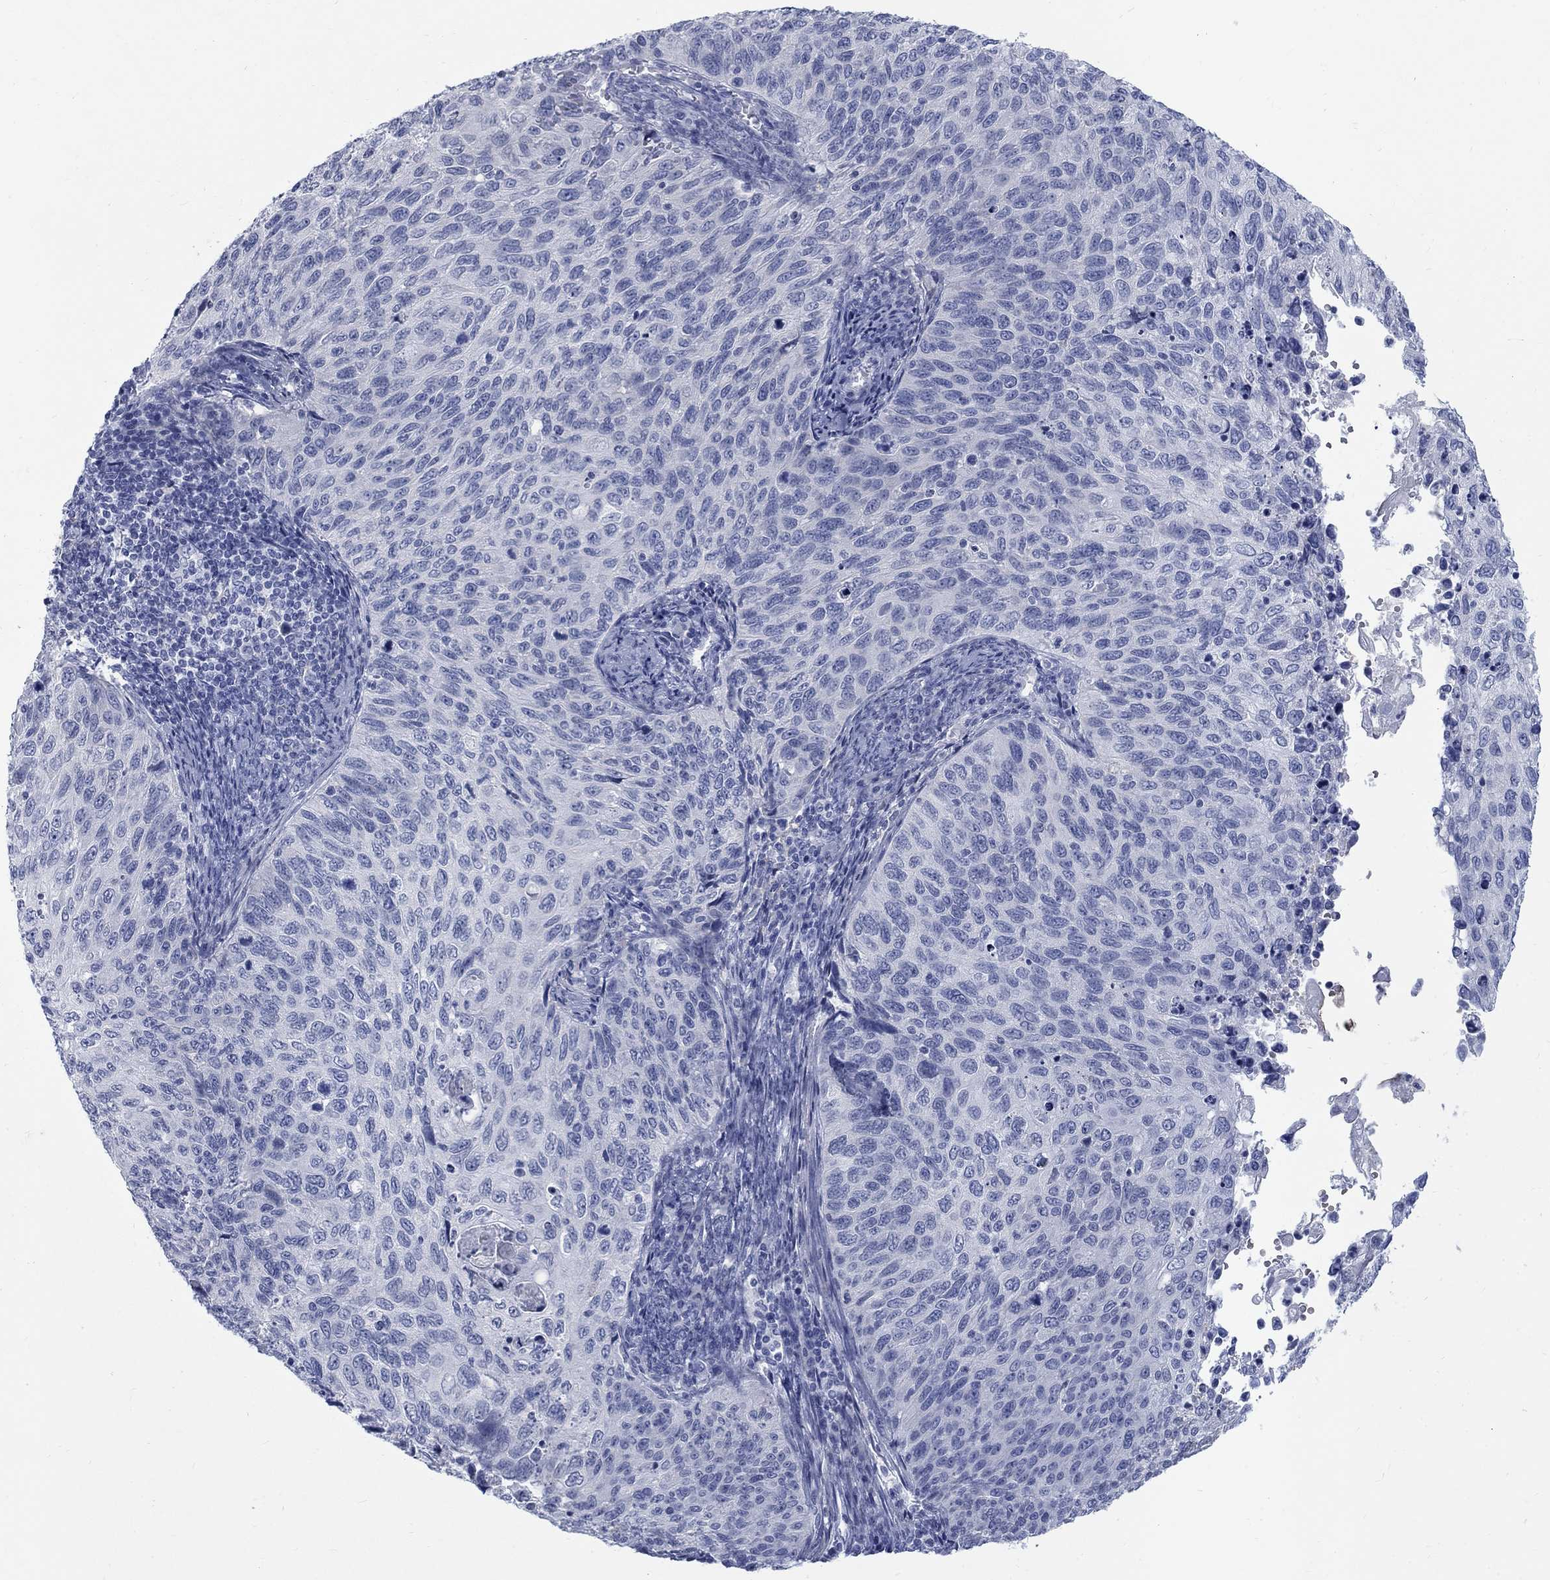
{"staining": {"intensity": "negative", "quantity": "none", "location": "none"}, "tissue": "cervical cancer", "cell_type": "Tumor cells", "image_type": "cancer", "snomed": [{"axis": "morphology", "description": "Squamous cell carcinoma, NOS"}, {"axis": "topography", "description": "Cervix"}], "caption": "Immunohistochemistry photomicrograph of cervical cancer (squamous cell carcinoma) stained for a protein (brown), which reveals no expression in tumor cells. The staining was performed using DAB to visualize the protein expression in brown, while the nuclei were stained in blue with hematoxylin (Magnification: 20x).", "gene": "RFTN2", "patient": {"sex": "female", "age": 70}}